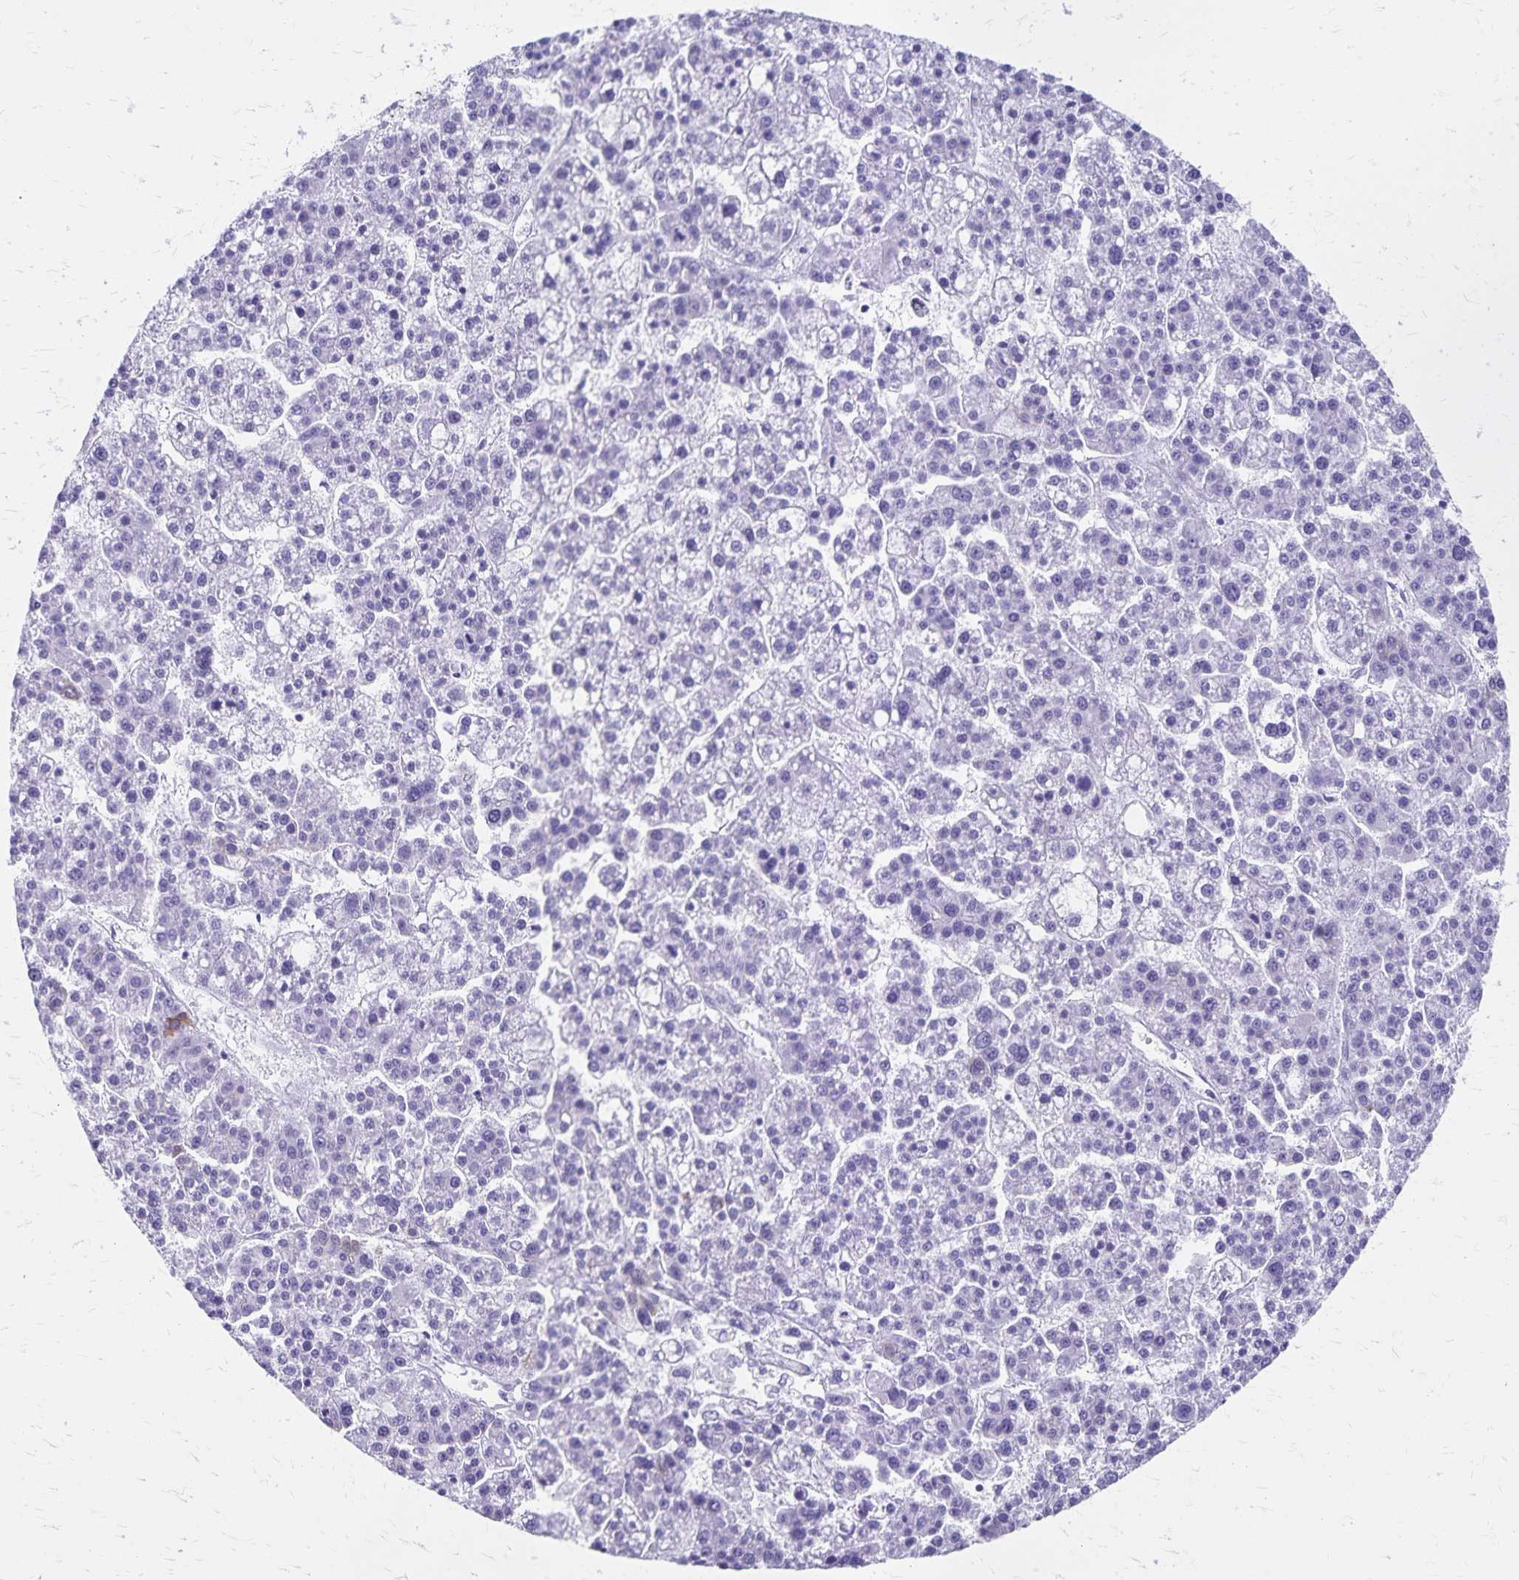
{"staining": {"intensity": "negative", "quantity": "none", "location": "none"}, "tissue": "liver cancer", "cell_type": "Tumor cells", "image_type": "cancer", "snomed": [{"axis": "morphology", "description": "Carcinoma, Hepatocellular, NOS"}, {"axis": "topography", "description": "Liver"}], "caption": "IHC of human liver cancer (hepatocellular carcinoma) demonstrates no positivity in tumor cells.", "gene": "GPBAR1", "patient": {"sex": "female", "age": 58}}